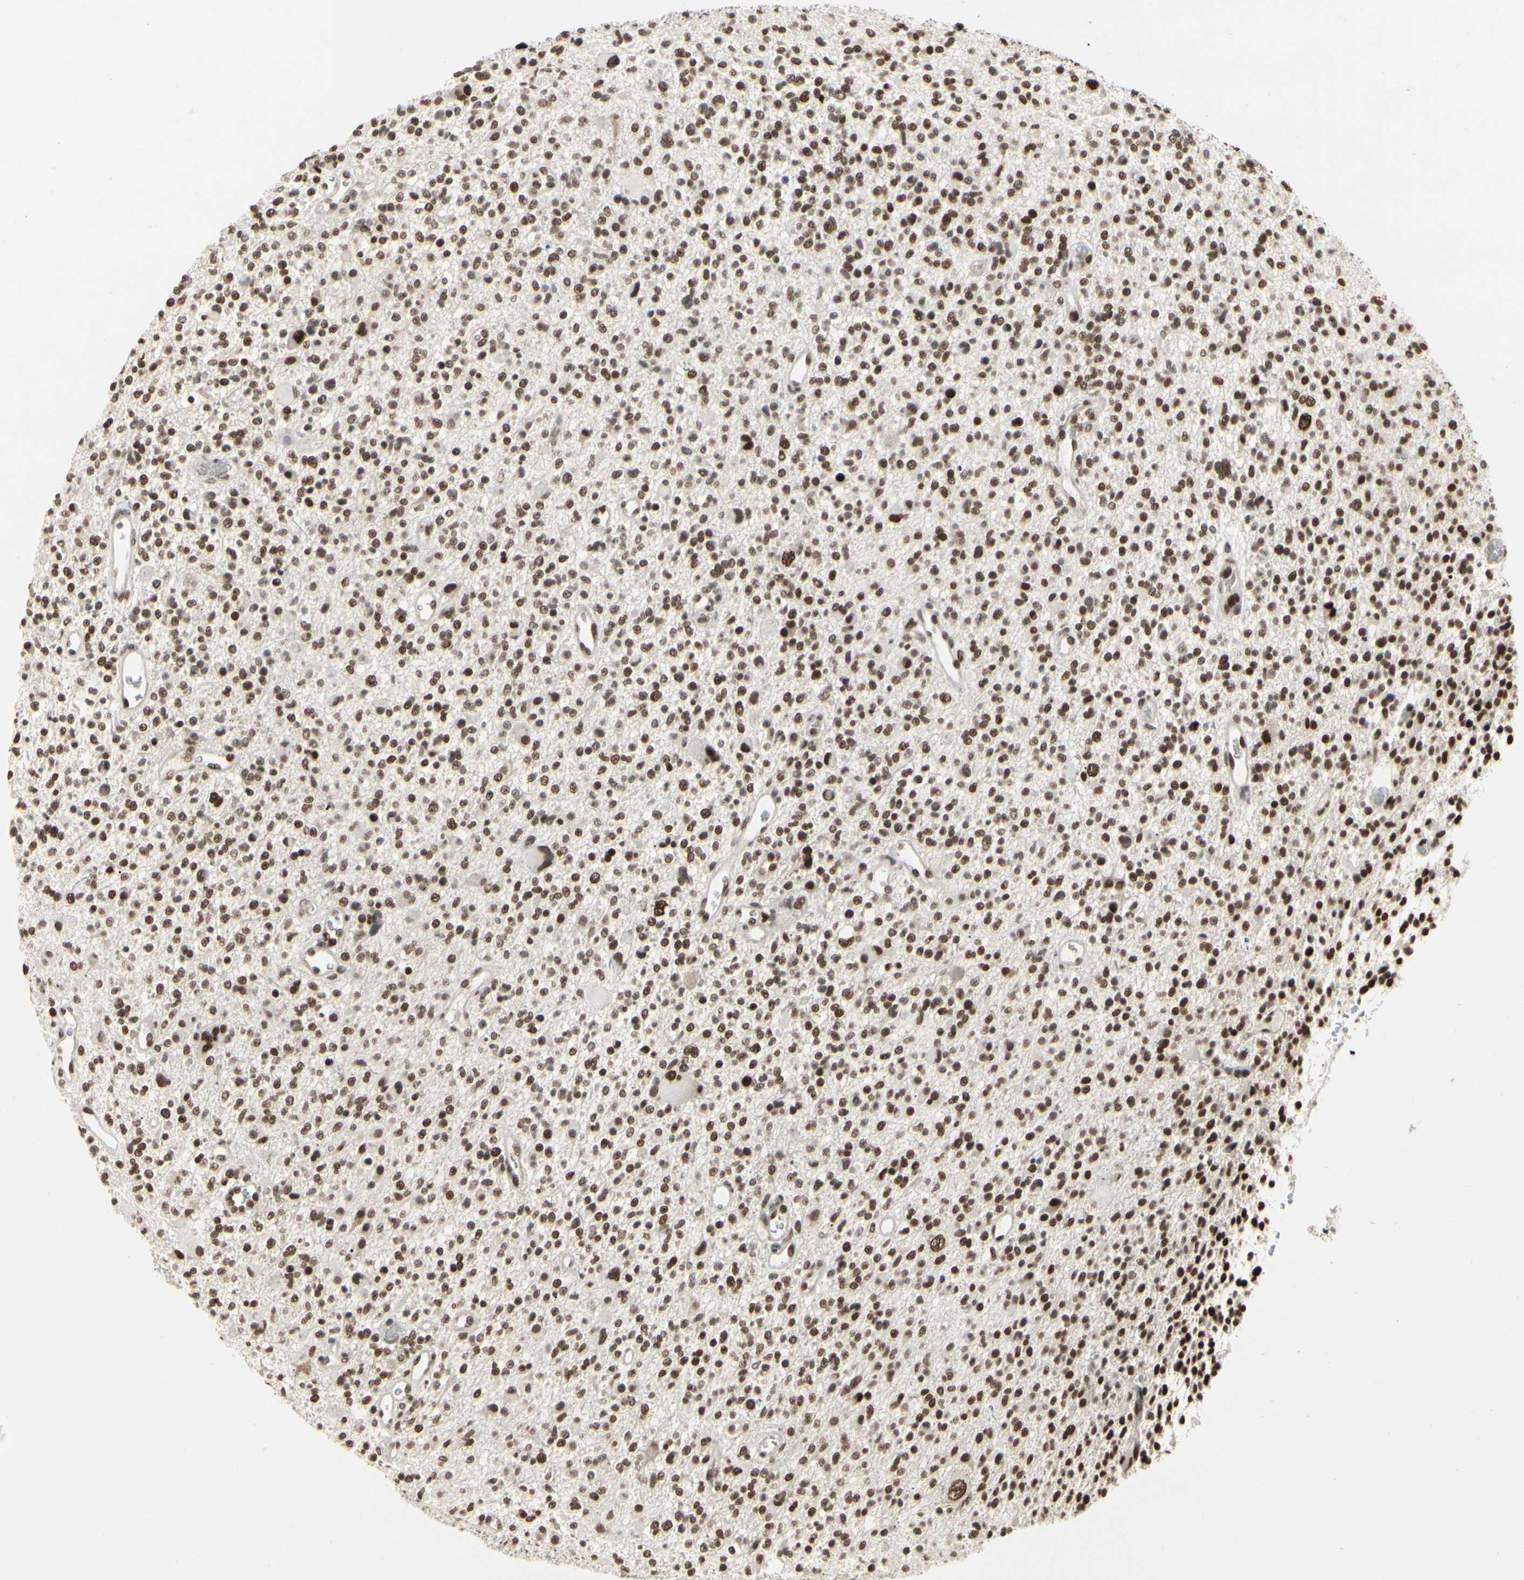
{"staining": {"intensity": "strong", "quantity": ">75%", "location": "nuclear"}, "tissue": "glioma", "cell_type": "Tumor cells", "image_type": "cancer", "snomed": [{"axis": "morphology", "description": "Glioma, malignant, High grade"}, {"axis": "topography", "description": "Brain"}], "caption": "Protein expression analysis of glioma displays strong nuclear expression in approximately >75% of tumor cells.", "gene": "HMG20A", "patient": {"sex": "male", "age": 48}}